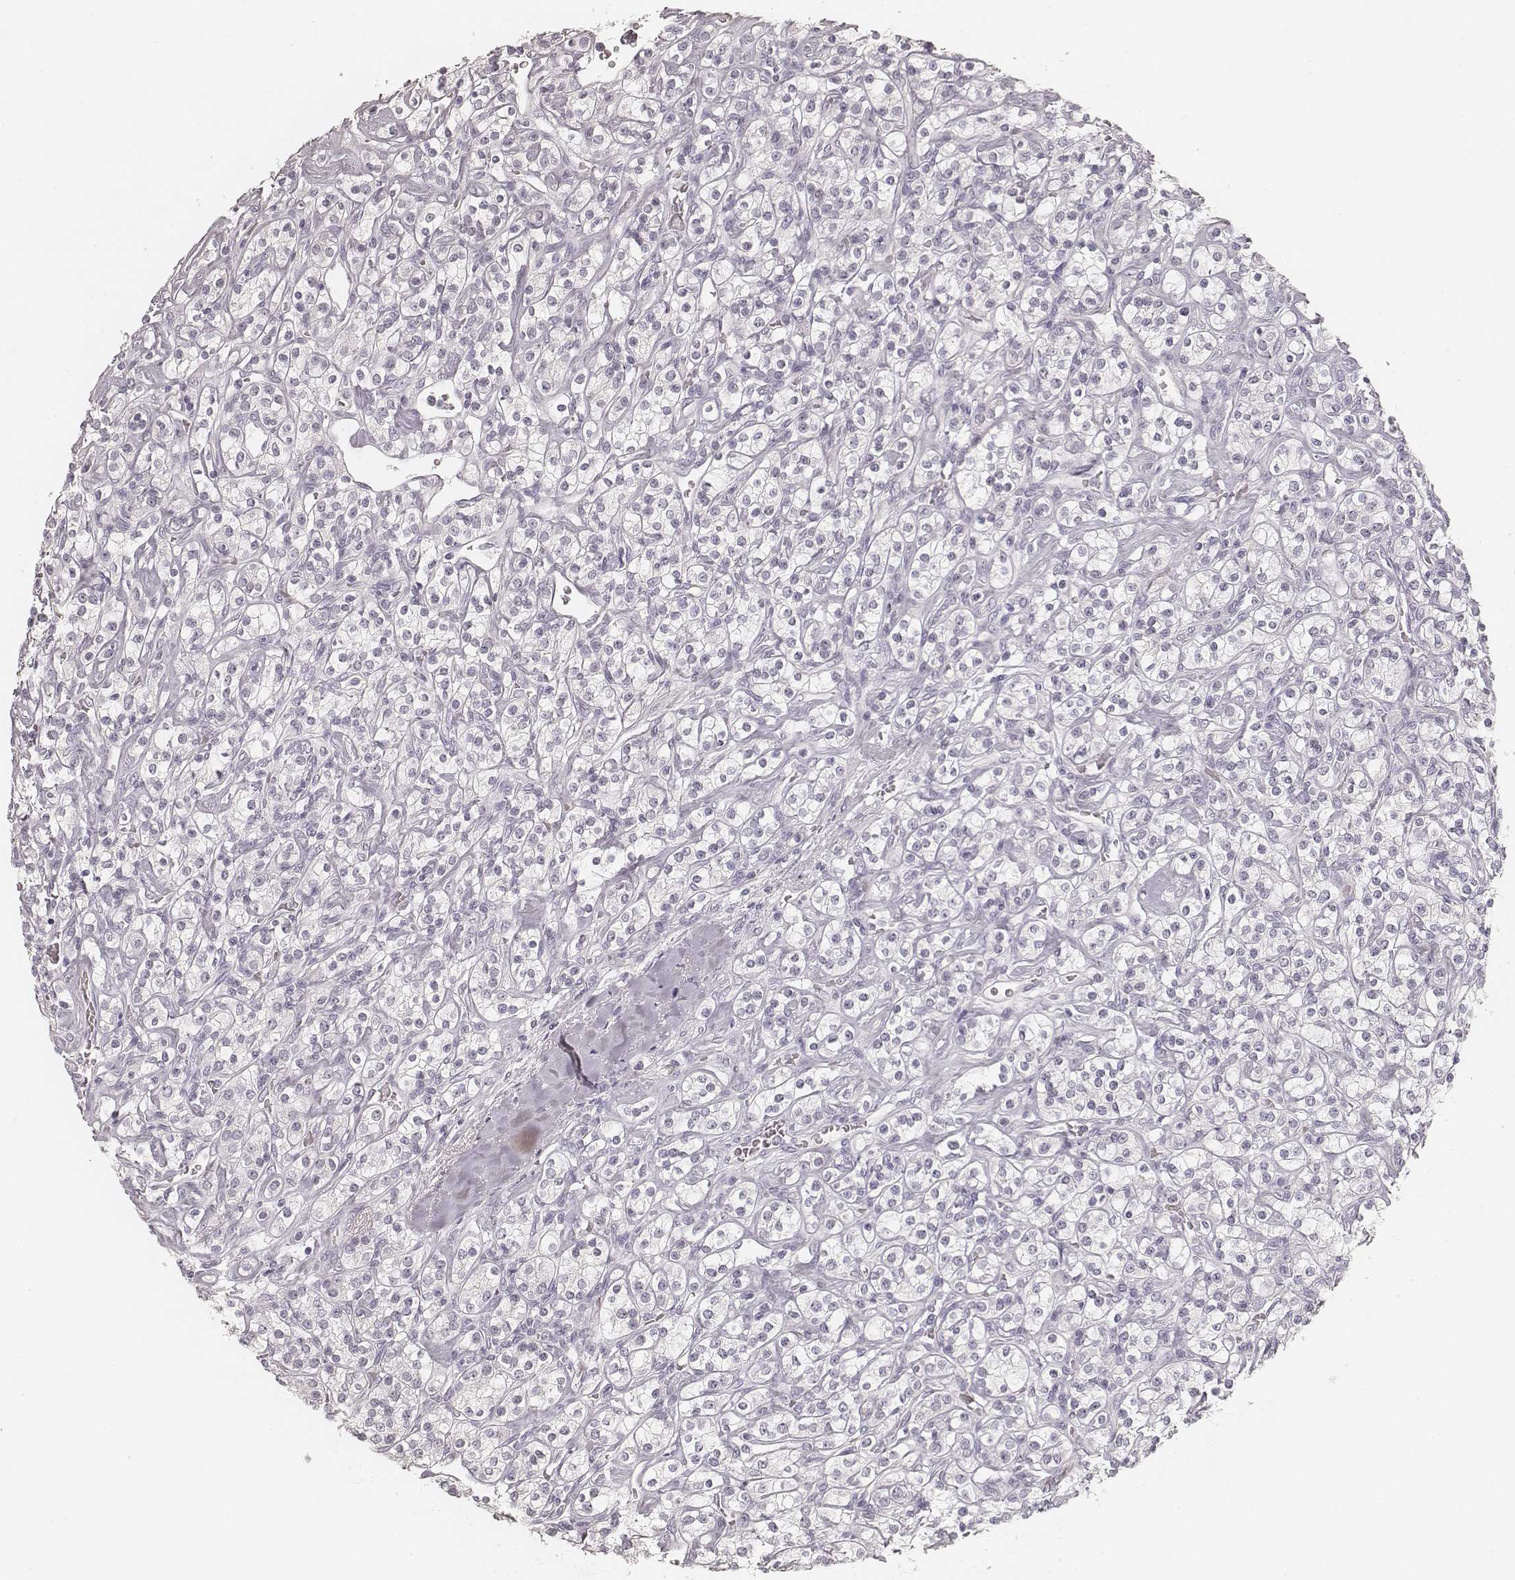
{"staining": {"intensity": "negative", "quantity": "none", "location": "none"}, "tissue": "renal cancer", "cell_type": "Tumor cells", "image_type": "cancer", "snomed": [{"axis": "morphology", "description": "Adenocarcinoma, NOS"}, {"axis": "topography", "description": "Kidney"}], "caption": "High power microscopy image of an IHC micrograph of renal cancer (adenocarcinoma), revealing no significant positivity in tumor cells.", "gene": "HNF4G", "patient": {"sex": "male", "age": 77}}